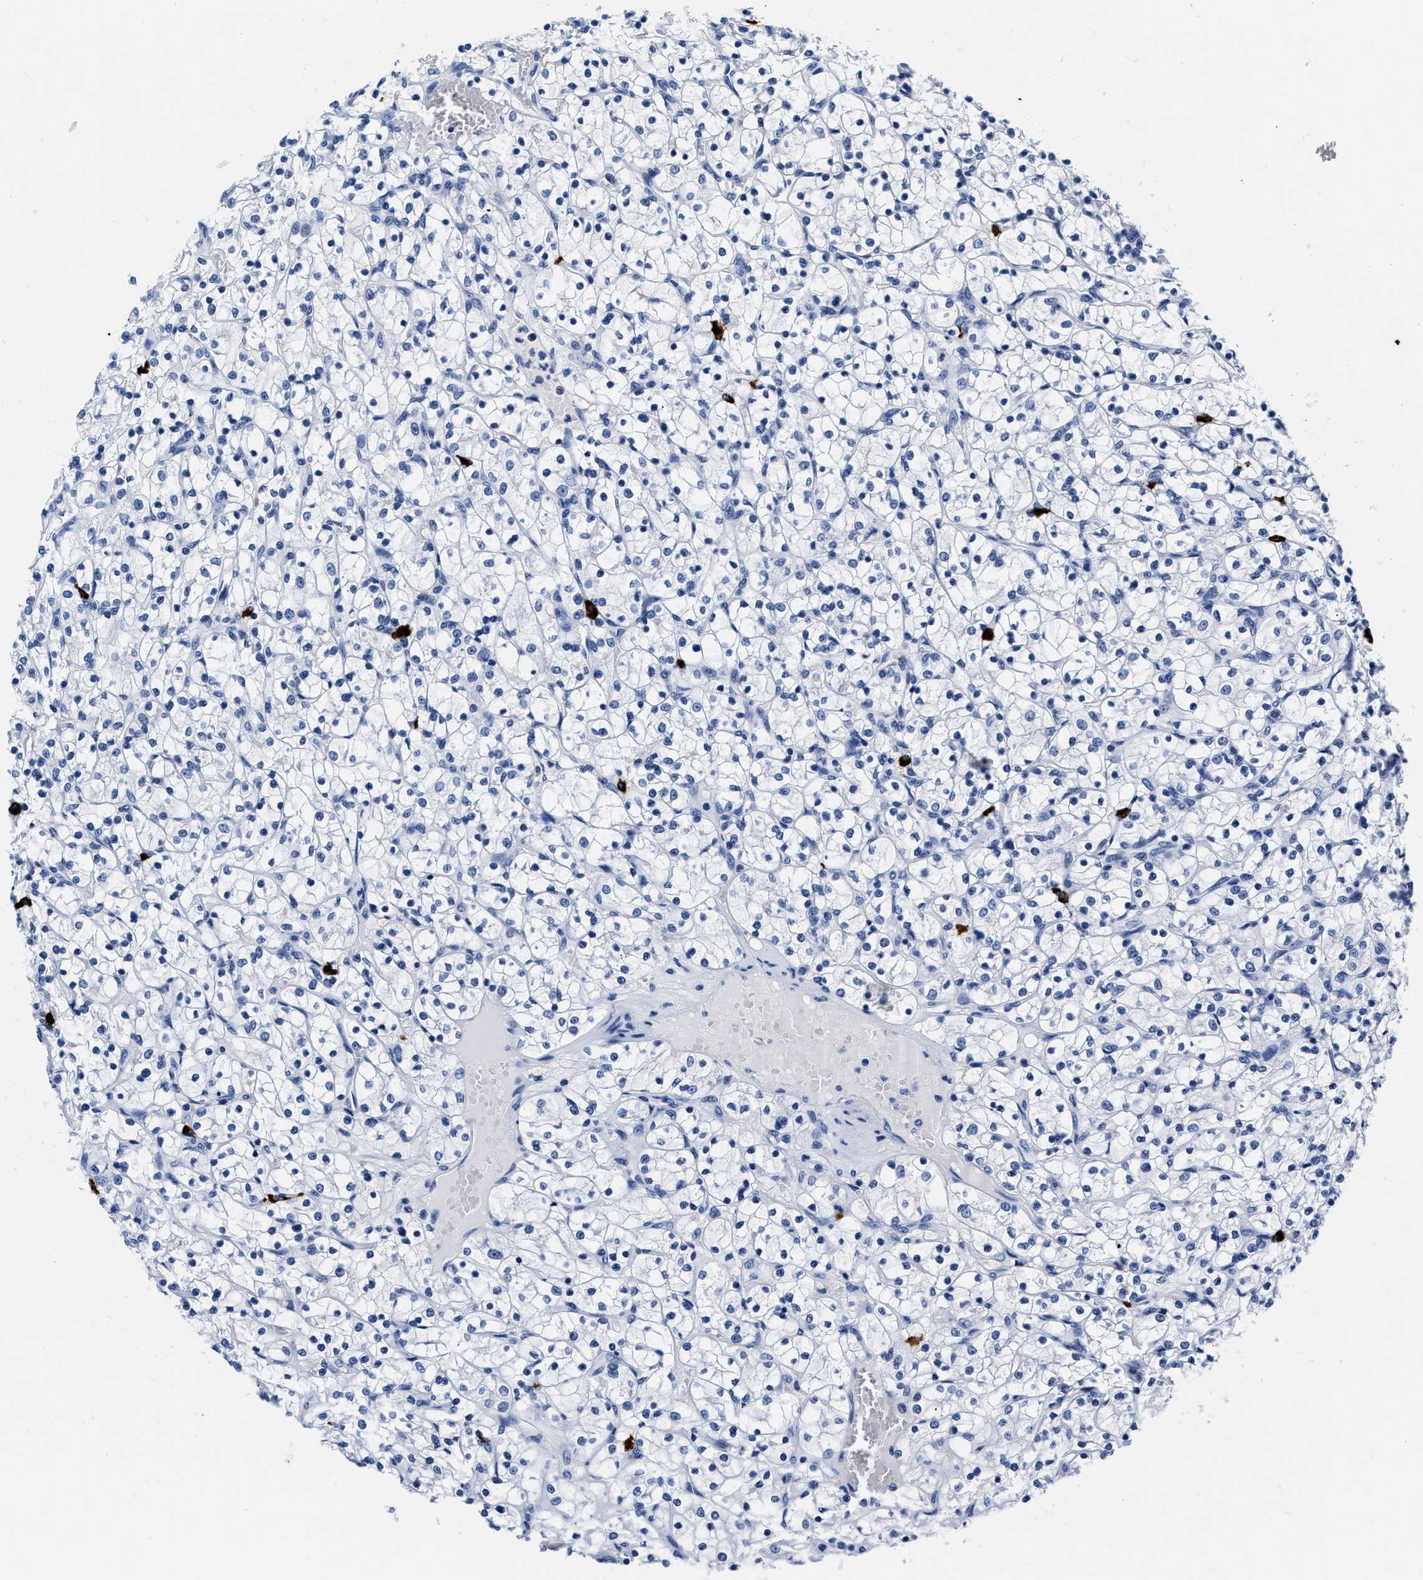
{"staining": {"intensity": "negative", "quantity": "none", "location": "none"}, "tissue": "renal cancer", "cell_type": "Tumor cells", "image_type": "cancer", "snomed": [{"axis": "morphology", "description": "Adenocarcinoma, NOS"}, {"axis": "topography", "description": "Kidney"}], "caption": "DAB immunohistochemical staining of human renal adenocarcinoma exhibits no significant positivity in tumor cells. (IHC, brightfield microscopy, high magnification).", "gene": "CER1", "patient": {"sex": "female", "age": 69}}